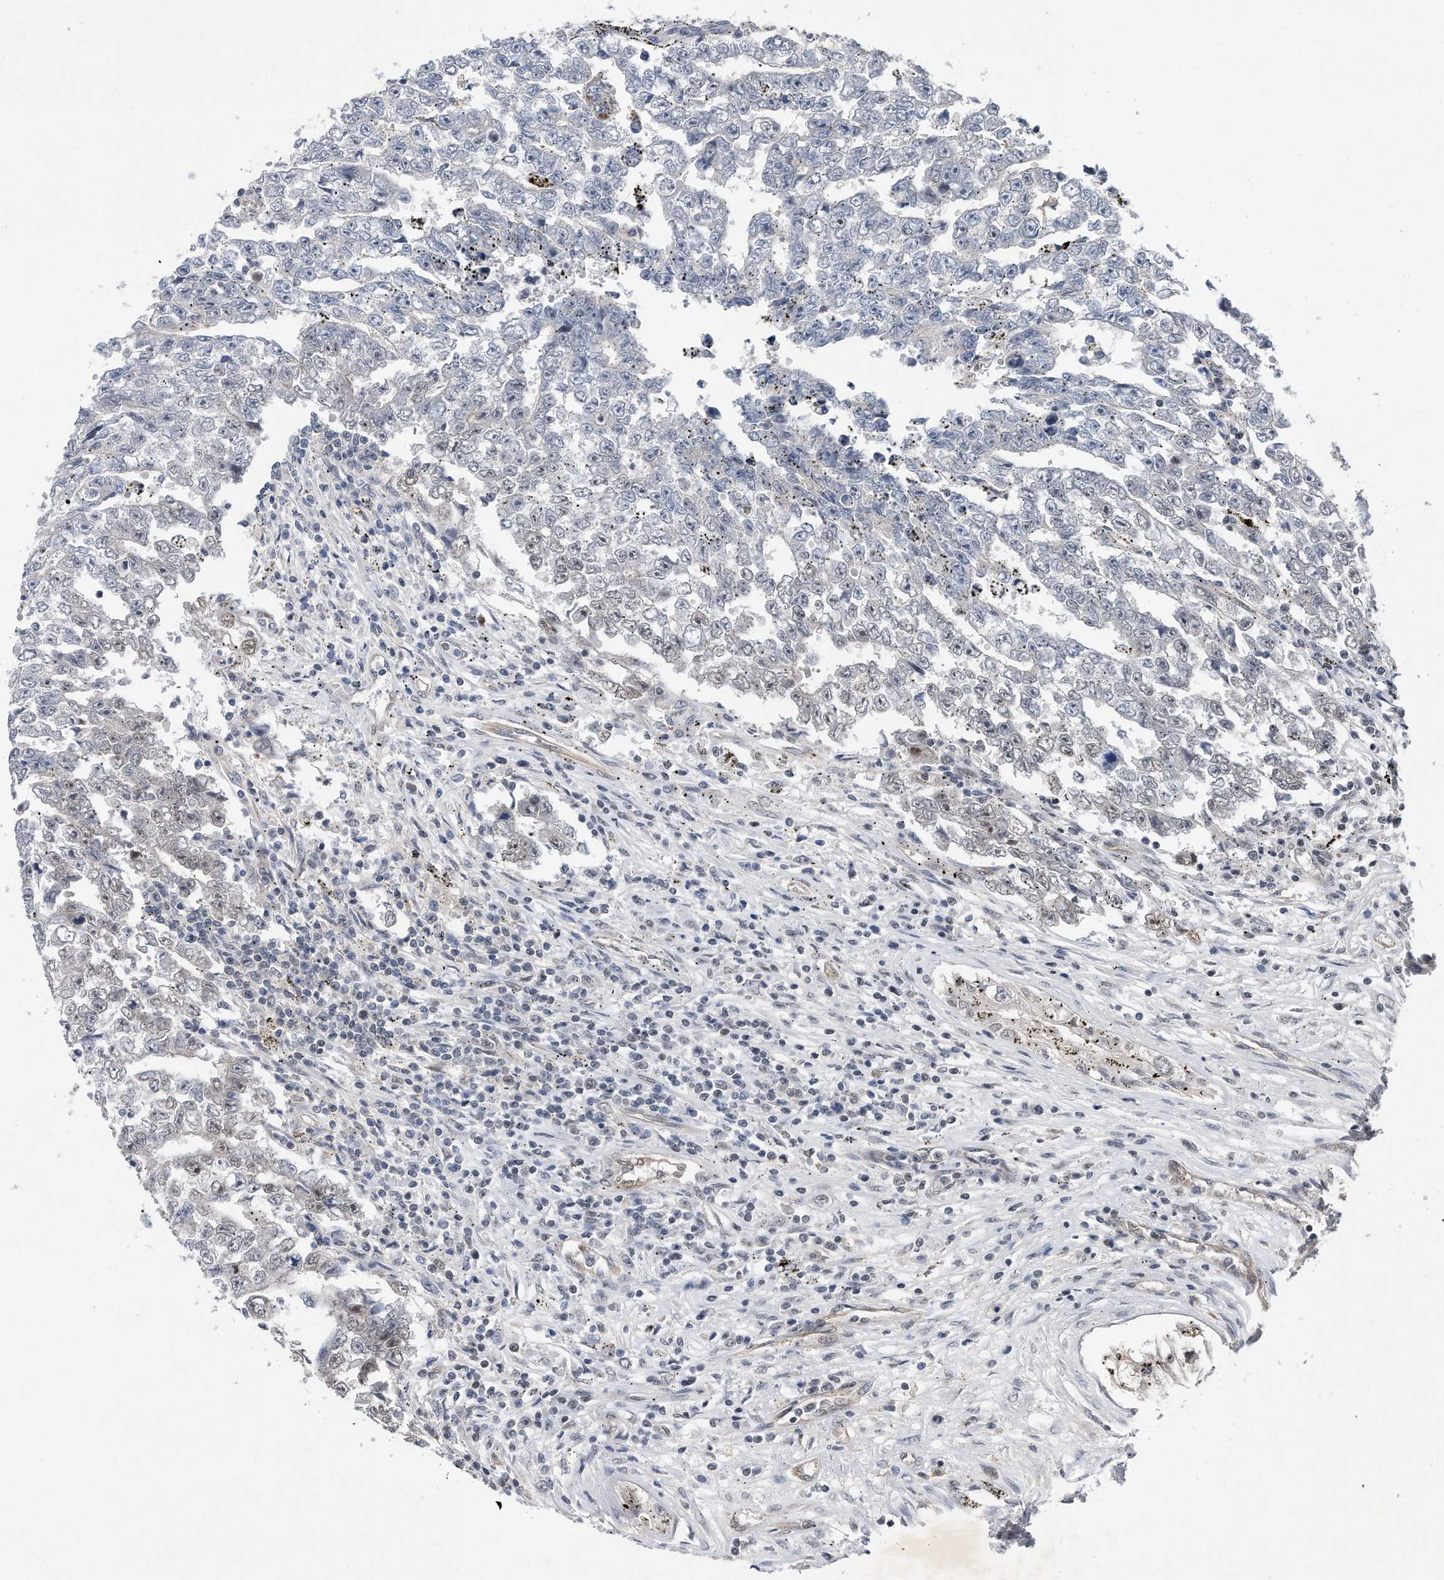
{"staining": {"intensity": "moderate", "quantity": "25%-75%", "location": "cytoplasmic/membranous,nuclear"}, "tissue": "testis cancer", "cell_type": "Tumor cells", "image_type": "cancer", "snomed": [{"axis": "morphology", "description": "Carcinoma, Embryonal, NOS"}, {"axis": "topography", "description": "Testis"}], "caption": "Tumor cells exhibit moderate cytoplasmic/membranous and nuclear staining in about 25%-75% of cells in testis embryonal carcinoma. (DAB (3,3'-diaminobenzidine) IHC with brightfield microscopy, high magnification).", "gene": "TP53INP1", "patient": {"sex": "male", "age": 25}}